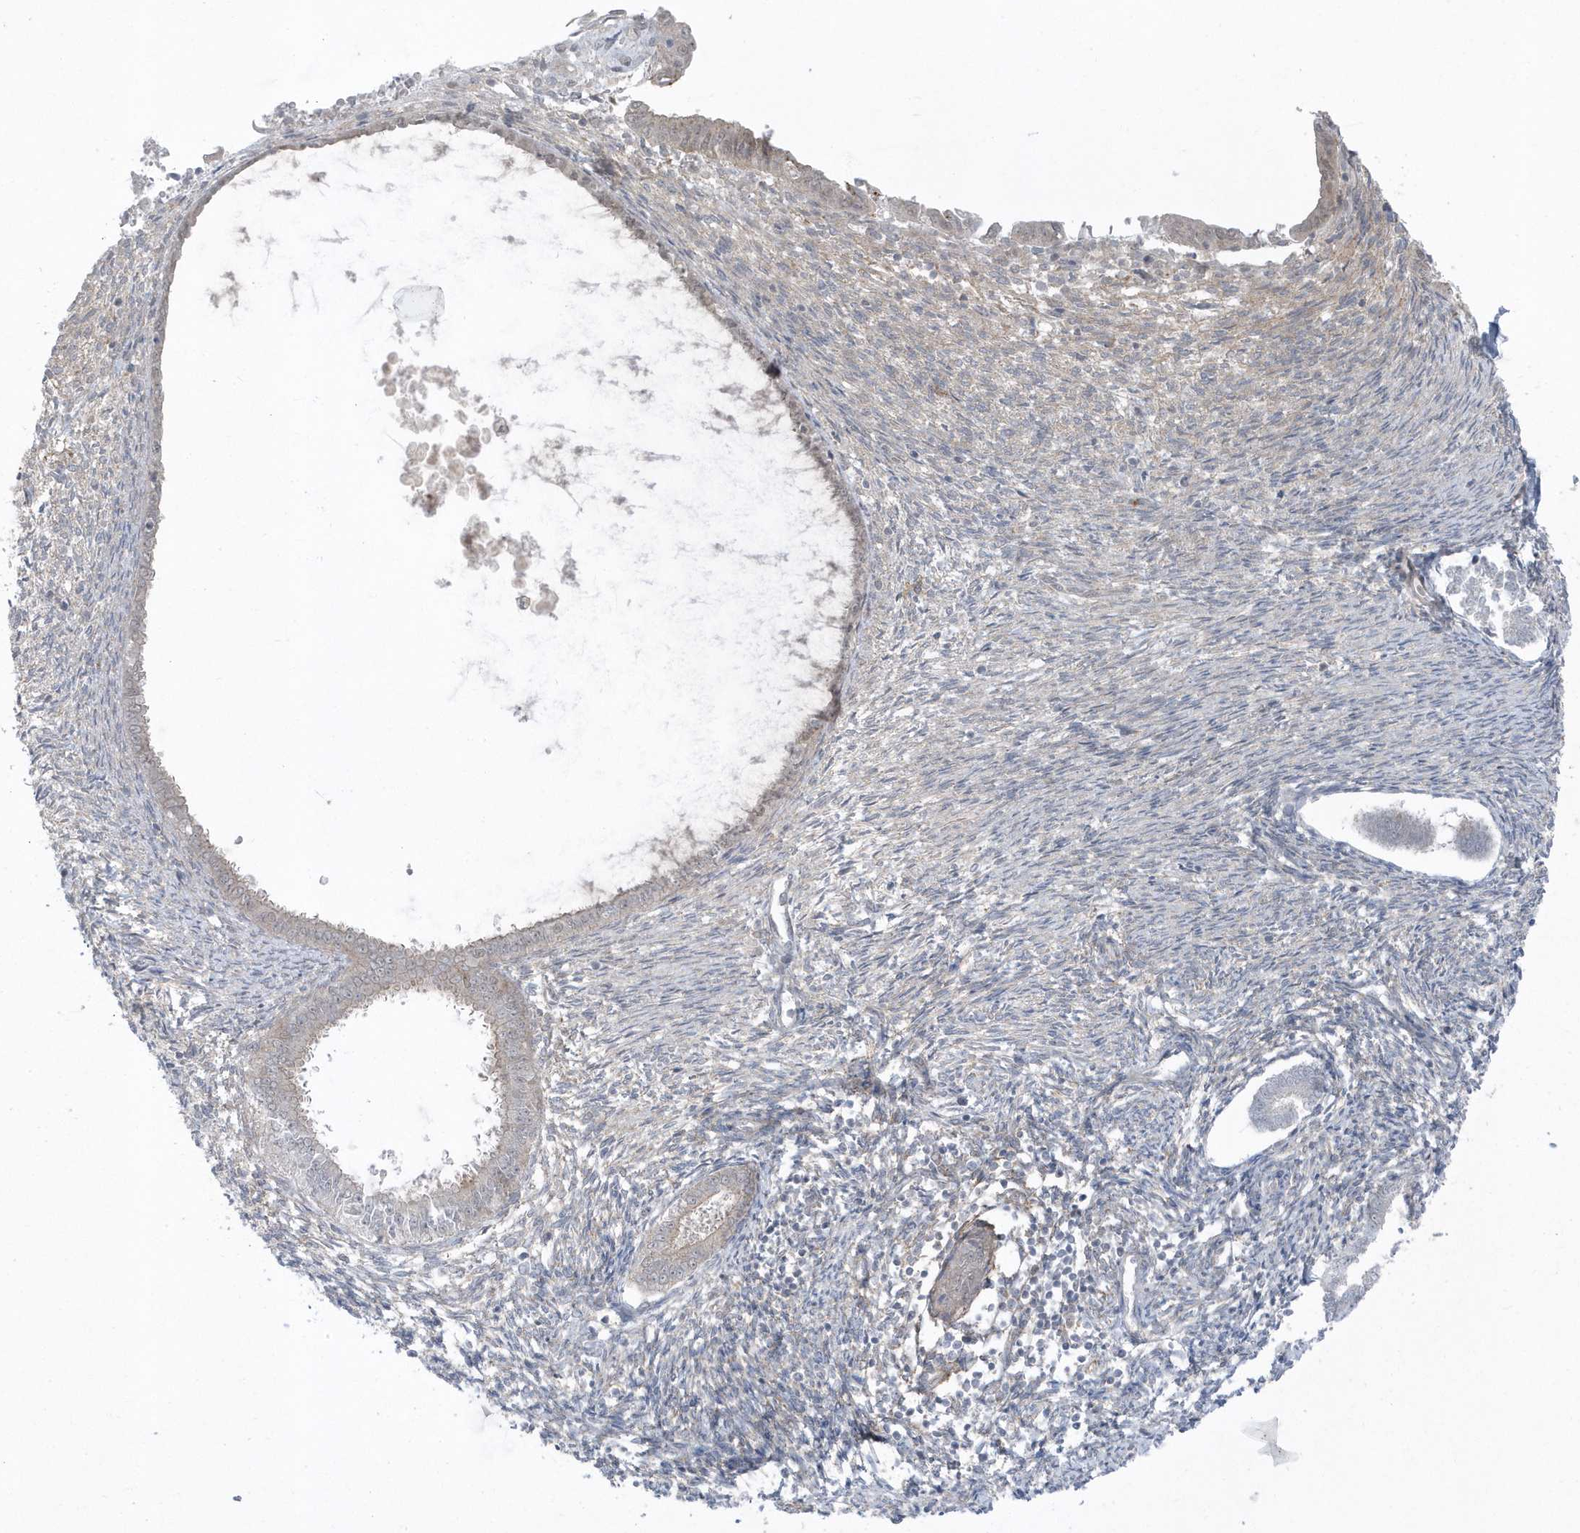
{"staining": {"intensity": "negative", "quantity": "none", "location": "none"}, "tissue": "endometrium", "cell_type": "Cells in endometrial stroma", "image_type": "normal", "snomed": [{"axis": "morphology", "description": "Normal tissue, NOS"}, {"axis": "topography", "description": "Endometrium"}], "caption": "A high-resolution histopathology image shows immunohistochemistry (IHC) staining of benign endometrium, which exhibits no significant staining in cells in endometrial stroma.", "gene": "PARD3B", "patient": {"sex": "female", "age": 56}}